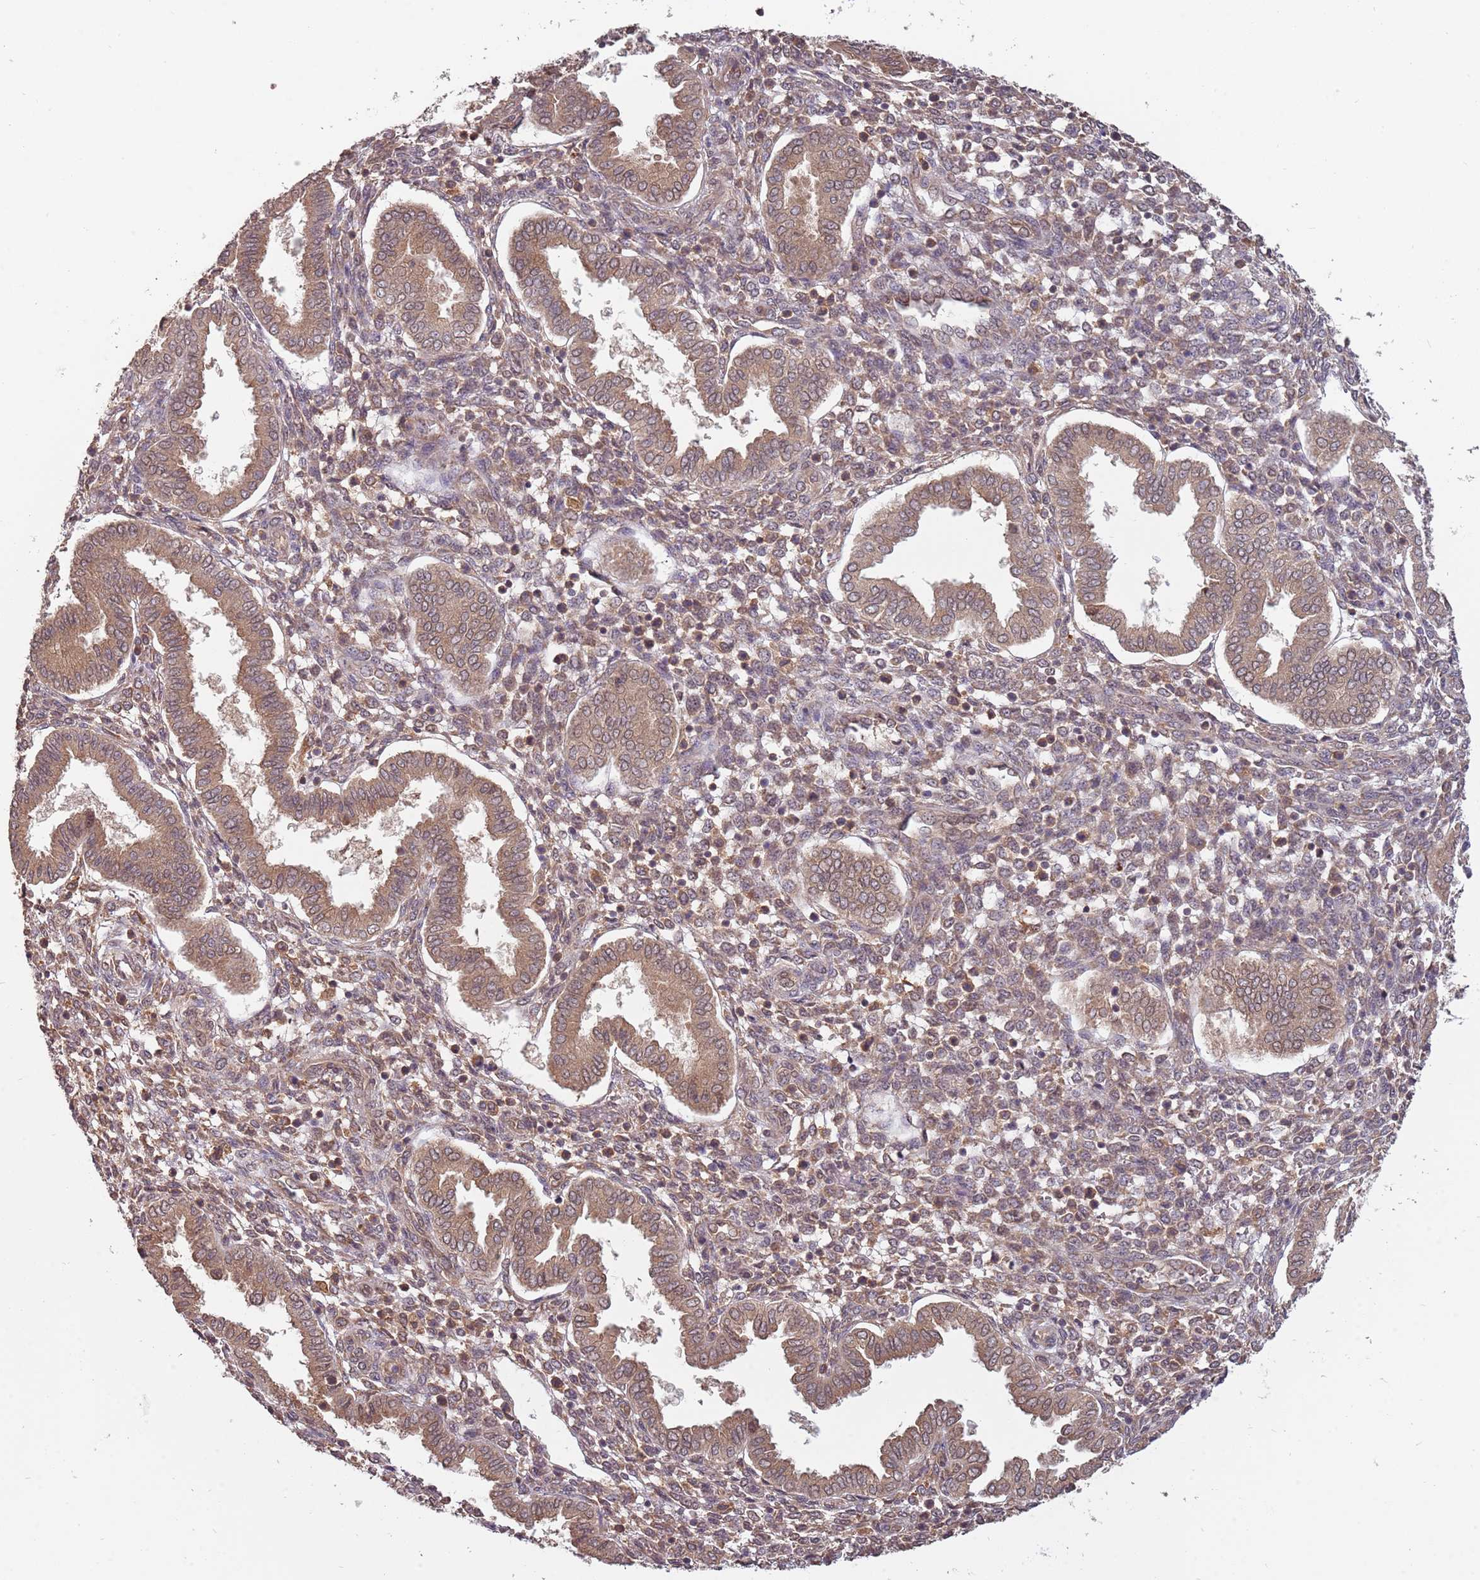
{"staining": {"intensity": "moderate", "quantity": "25%-75%", "location": "cytoplasmic/membranous"}, "tissue": "endometrium", "cell_type": "Cells in endometrial stroma", "image_type": "normal", "snomed": [{"axis": "morphology", "description": "Normal tissue, NOS"}, {"axis": "topography", "description": "Endometrium"}], "caption": "Immunohistochemical staining of normal endometrium demonstrates moderate cytoplasmic/membranous protein staining in about 25%-75% of cells in endometrial stroma.", "gene": "USP32", "patient": {"sex": "female", "age": 24}}